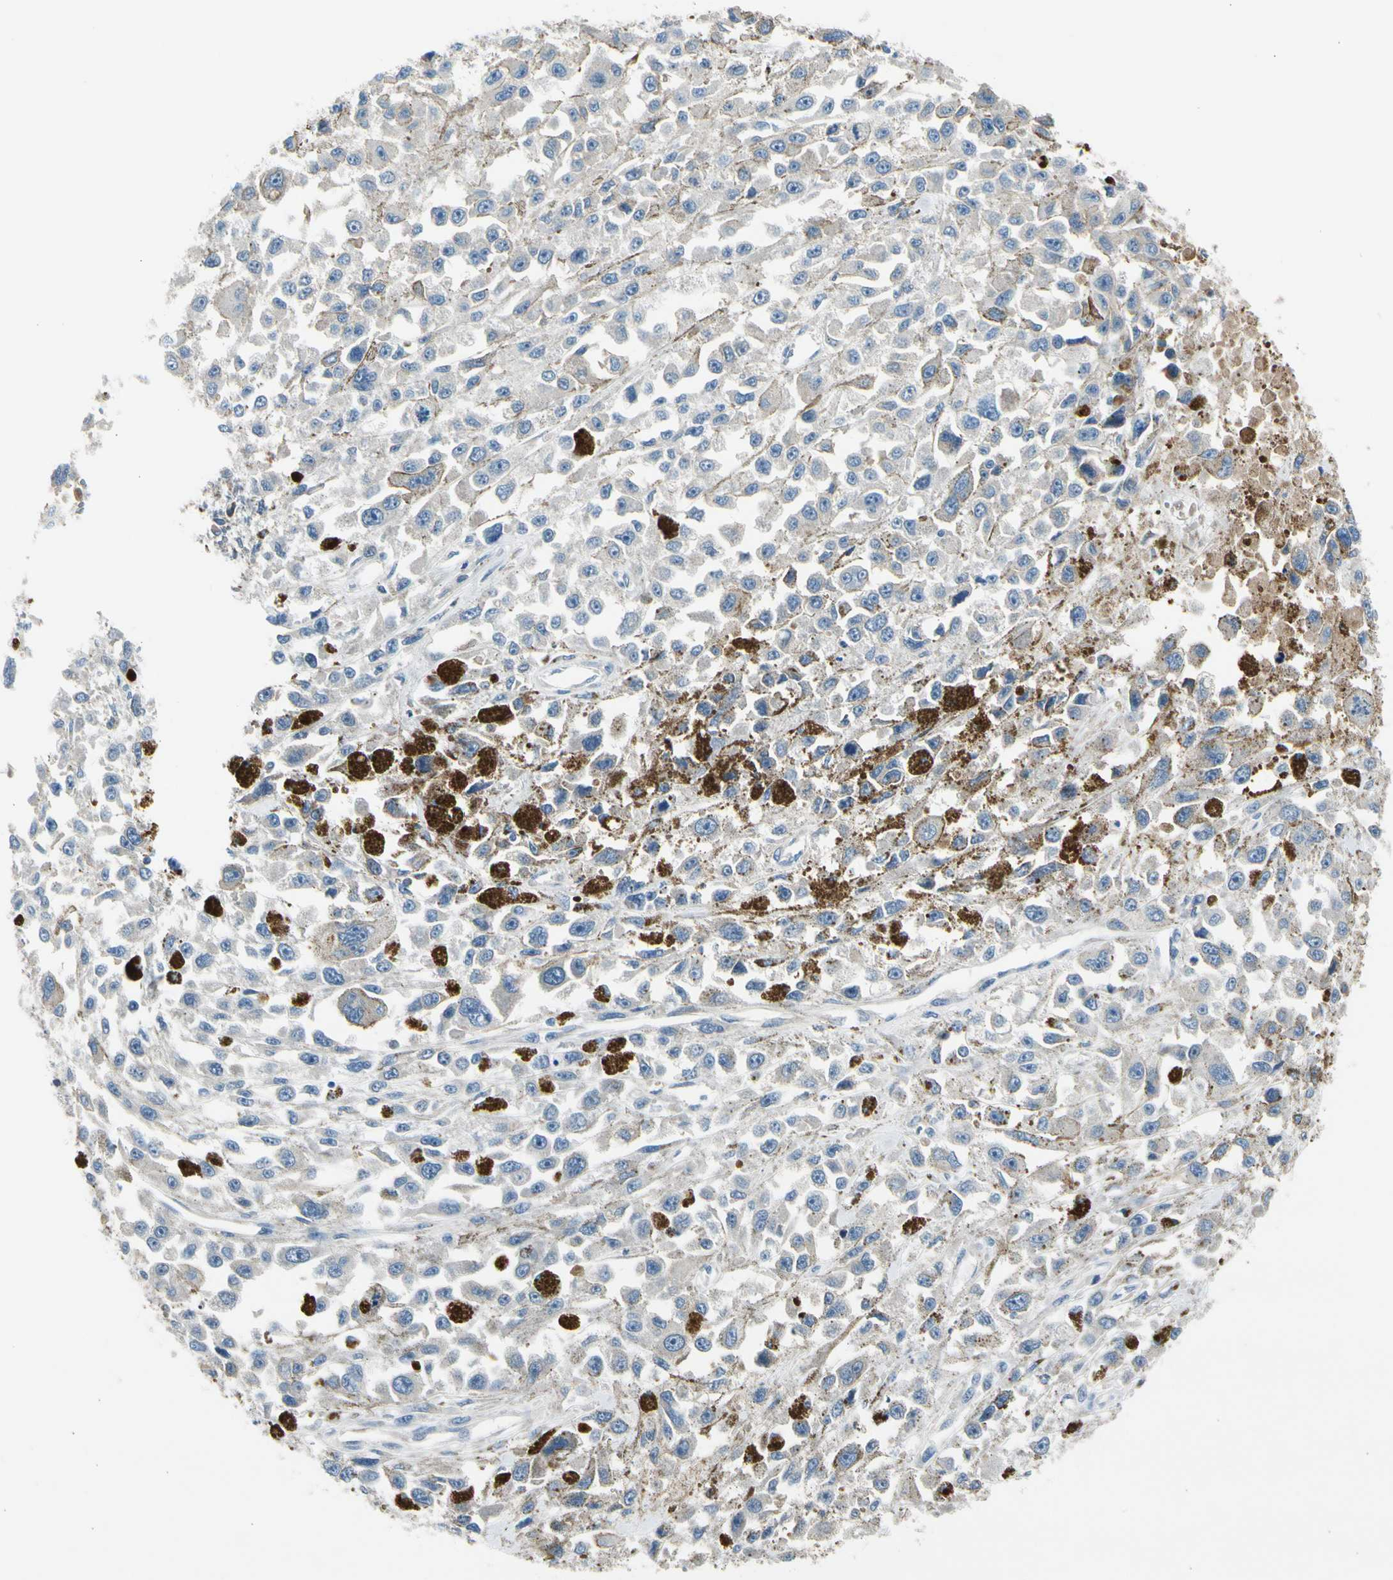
{"staining": {"intensity": "moderate", "quantity": "<25%", "location": "cytoplasmic/membranous"}, "tissue": "melanoma", "cell_type": "Tumor cells", "image_type": "cancer", "snomed": [{"axis": "morphology", "description": "Malignant melanoma, Metastatic site"}, {"axis": "topography", "description": "Lymph node"}], "caption": "The image demonstrates a brown stain indicating the presence of a protein in the cytoplasmic/membranous of tumor cells in melanoma.", "gene": "NPHP3", "patient": {"sex": "male", "age": 59}}